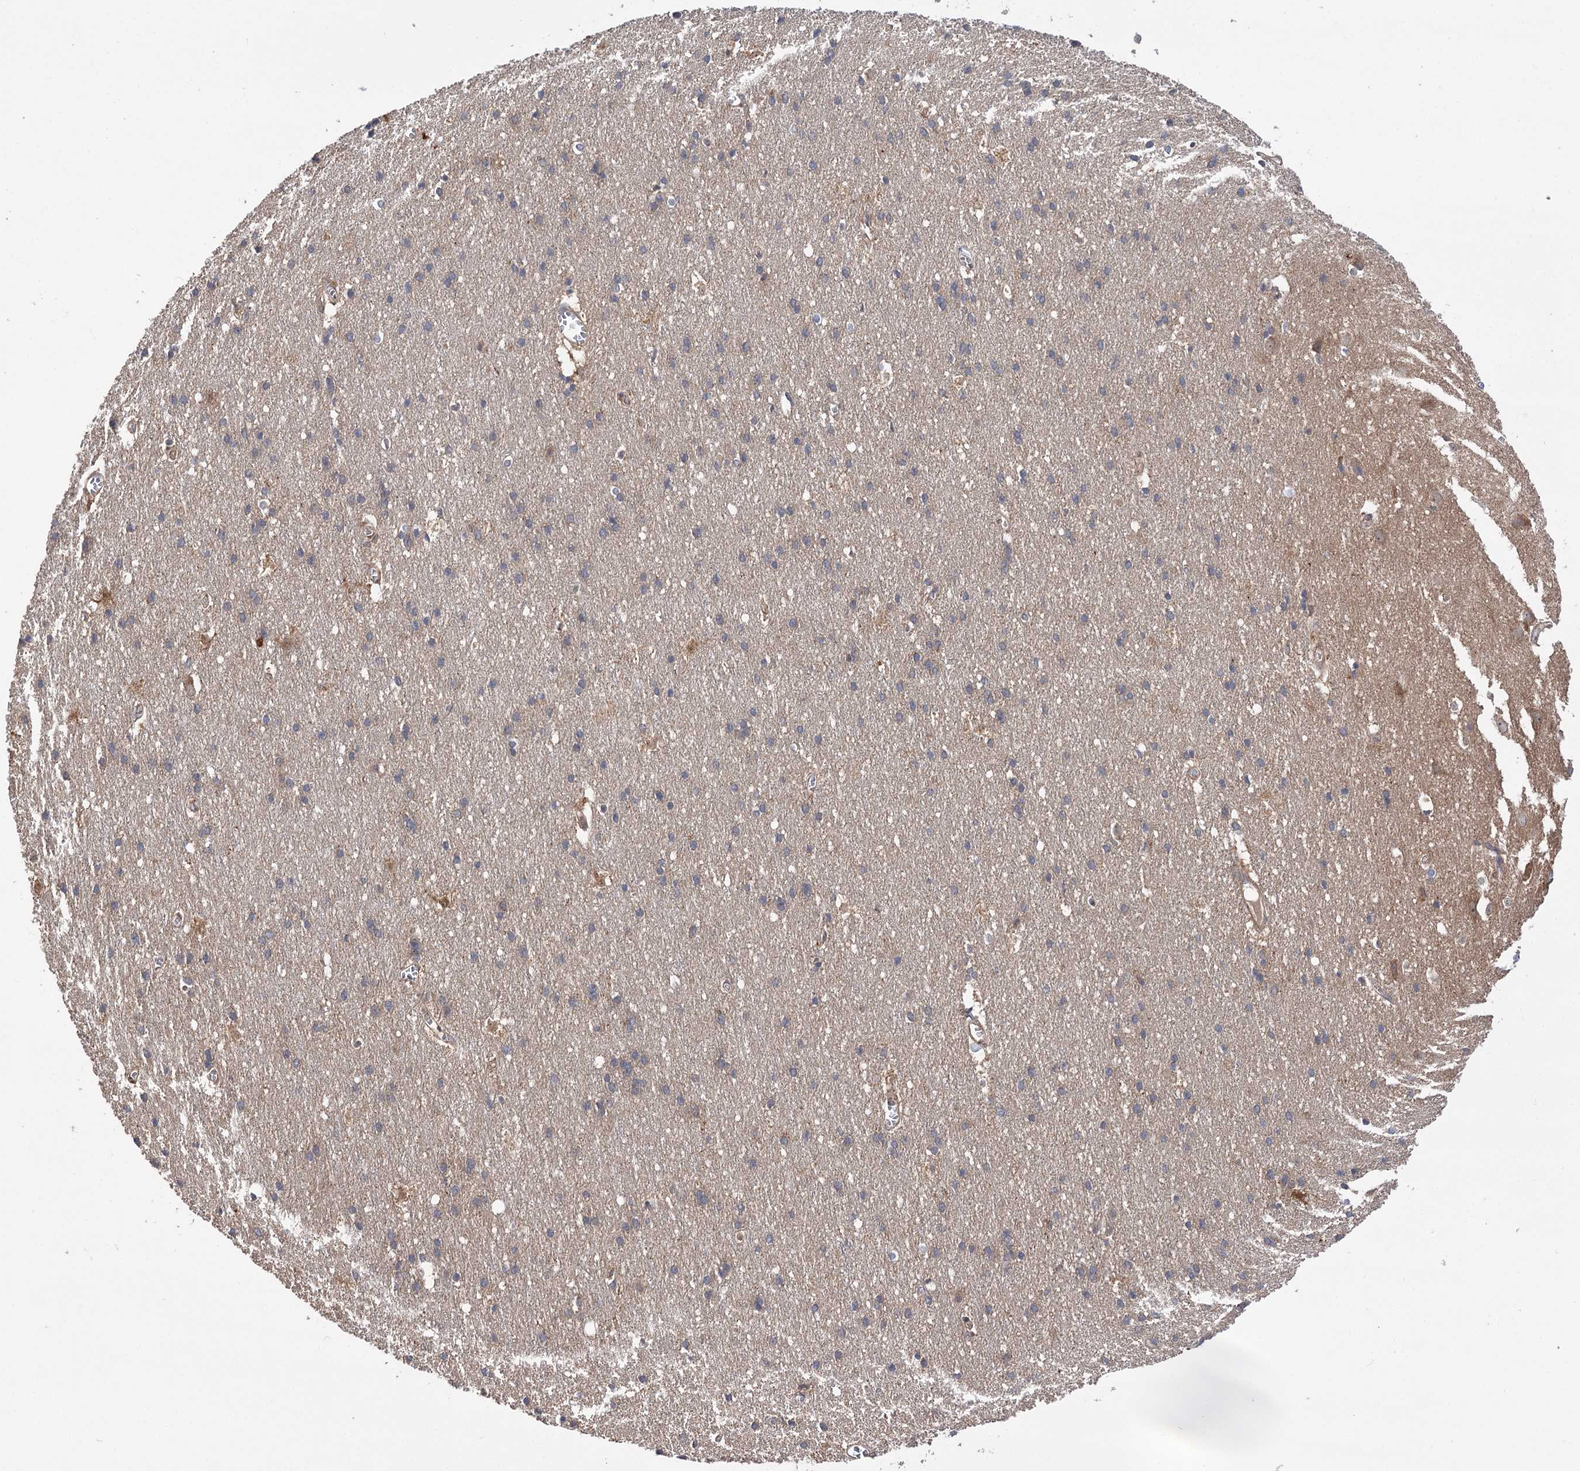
{"staining": {"intensity": "moderate", "quantity": ">75%", "location": "cytoplasmic/membranous"}, "tissue": "cerebral cortex", "cell_type": "Endothelial cells", "image_type": "normal", "snomed": [{"axis": "morphology", "description": "Normal tissue, NOS"}, {"axis": "topography", "description": "Cerebral cortex"}], "caption": "Normal cerebral cortex exhibits moderate cytoplasmic/membranous expression in approximately >75% of endothelial cells (DAB (3,3'-diaminobenzidine) IHC, brown staining for protein, blue staining for nuclei)..", "gene": "VPS37B", "patient": {"sex": "male", "age": 54}}